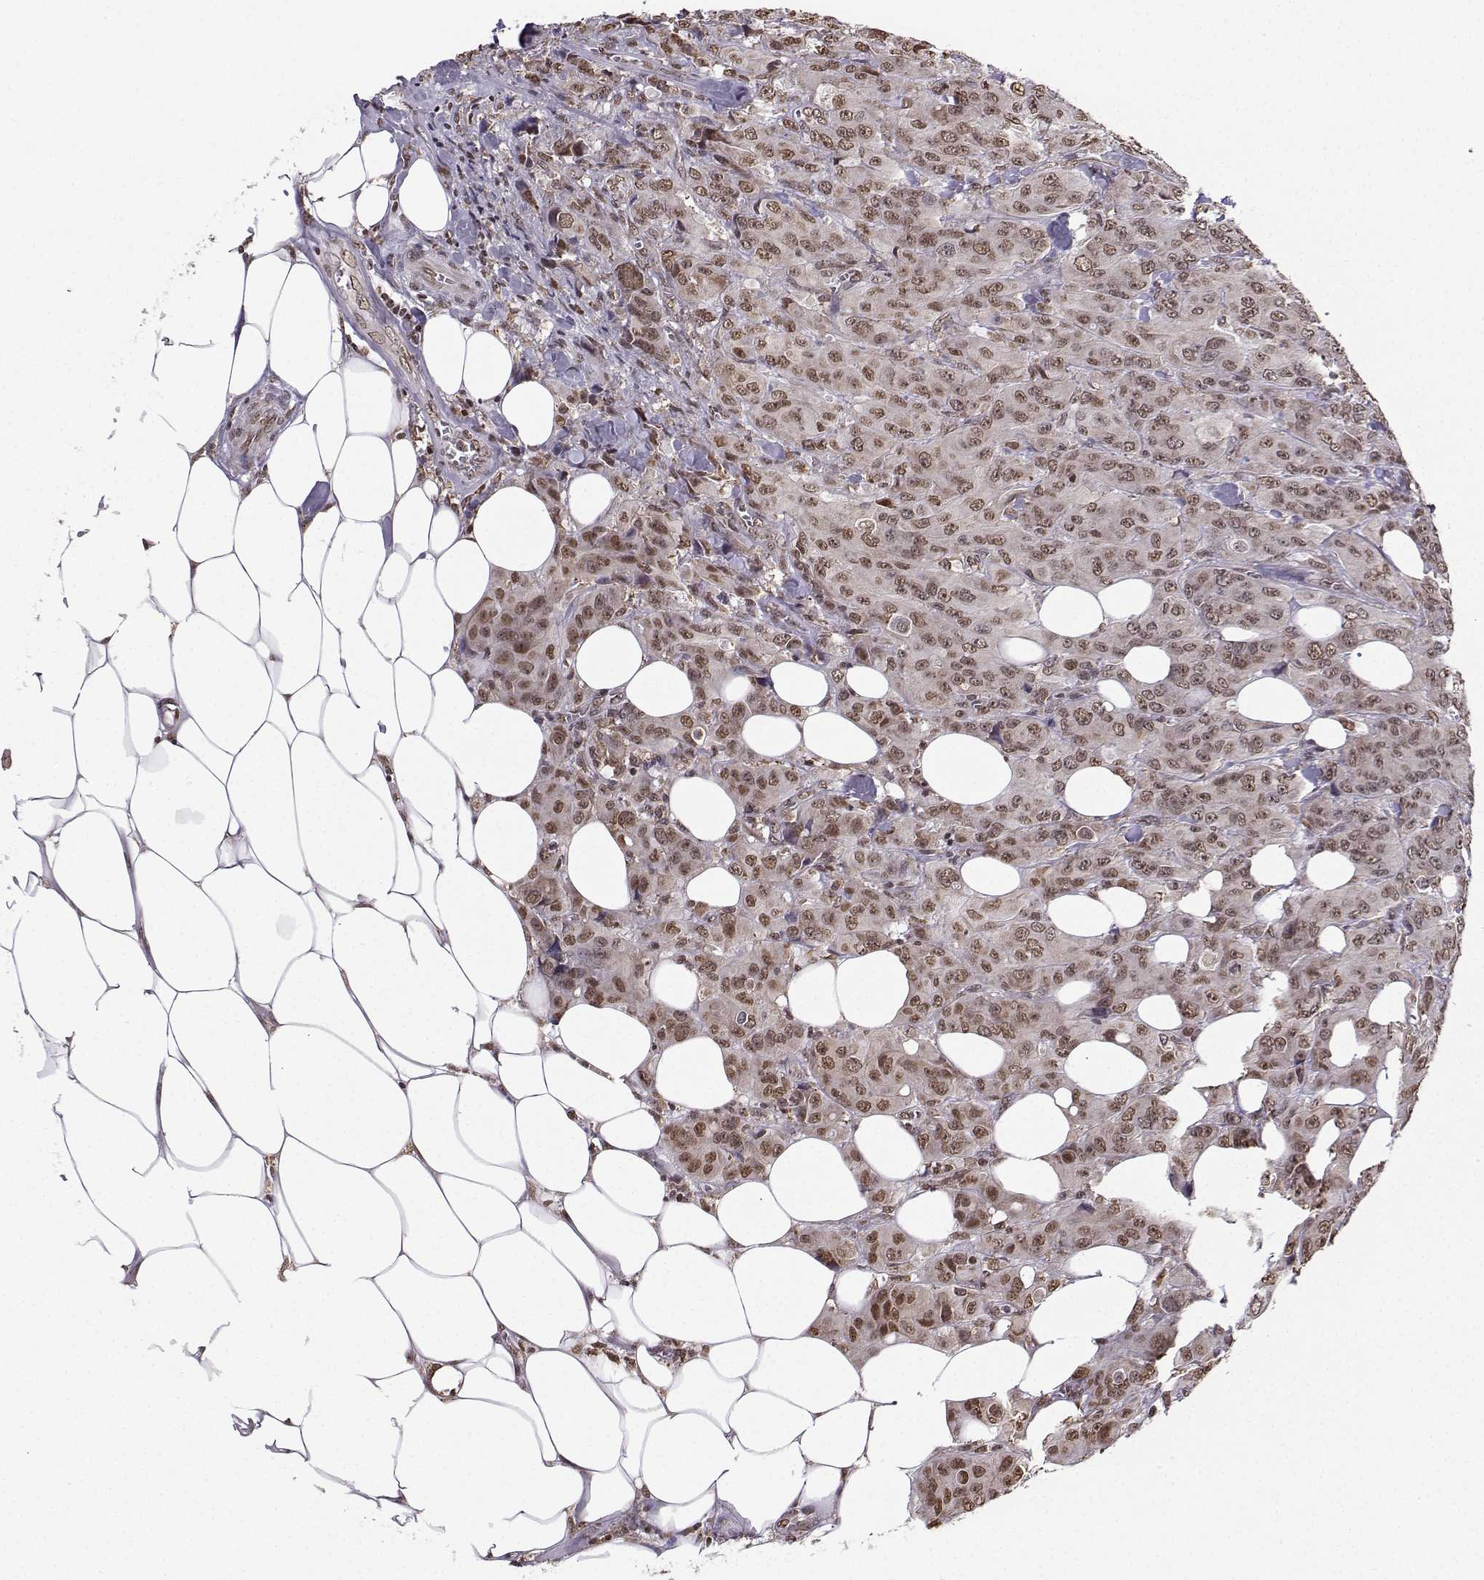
{"staining": {"intensity": "moderate", "quantity": ">75%", "location": "cytoplasmic/membranous,nuclear"}, "tissue": "breast cancer", "cell_type": "Tumor cells", "image_type": "cancer", "snomed": [{"axis": "morphology", "description": "Duct carcinoma"}, {"axis": "topography", "description": "Breast"}], "caption": "Human breast intraductal carcinoma stained for a protein (brown) displays moderate cytoplasmic/membranous and nuclear positive staining in about >75% of tumor cells.", "gene": "EZH1", "patient": {"sex": "female", "age": 43}}